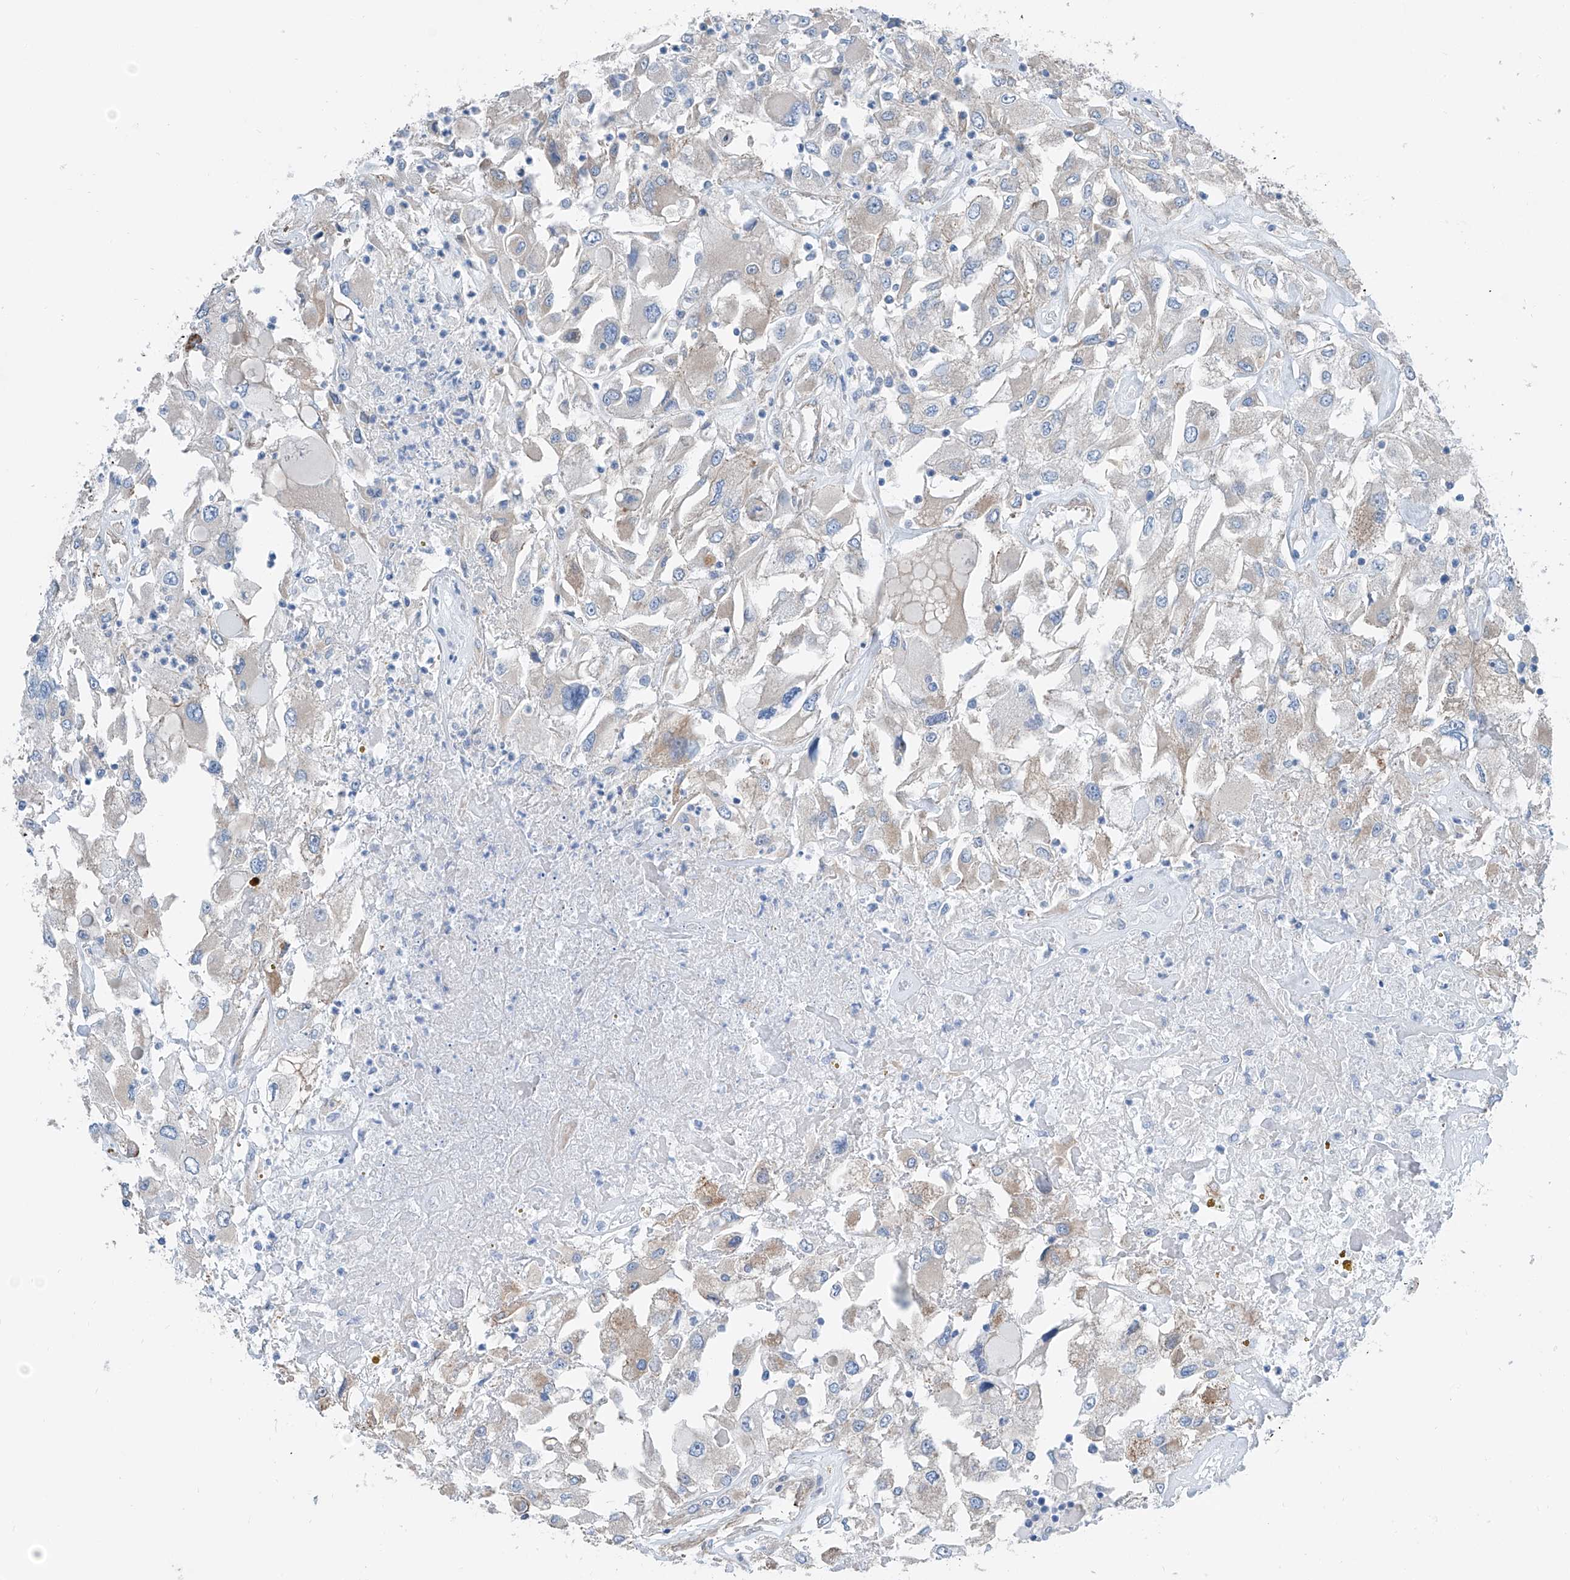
{"staining": {"intensity": "negative", "quantity": "none", "location": "none"}, "tissue": "renal cancer", "cell_type": "Tumor cells", "image_type": "cancer", "snomed": [{"axis": "morphology", "description": "Adenocarcinoma, NOS"}, {"axis": "topography", "description": "Kidney"}], "caption": "There is no significant positivity in tumor cells of renal adenocarcinoma. (Immunohistochemistry (ihc), brightfield microscopy, high magnification).", "gene": "THEMIS2", "patient": {"sex": "female", "age": 52}}